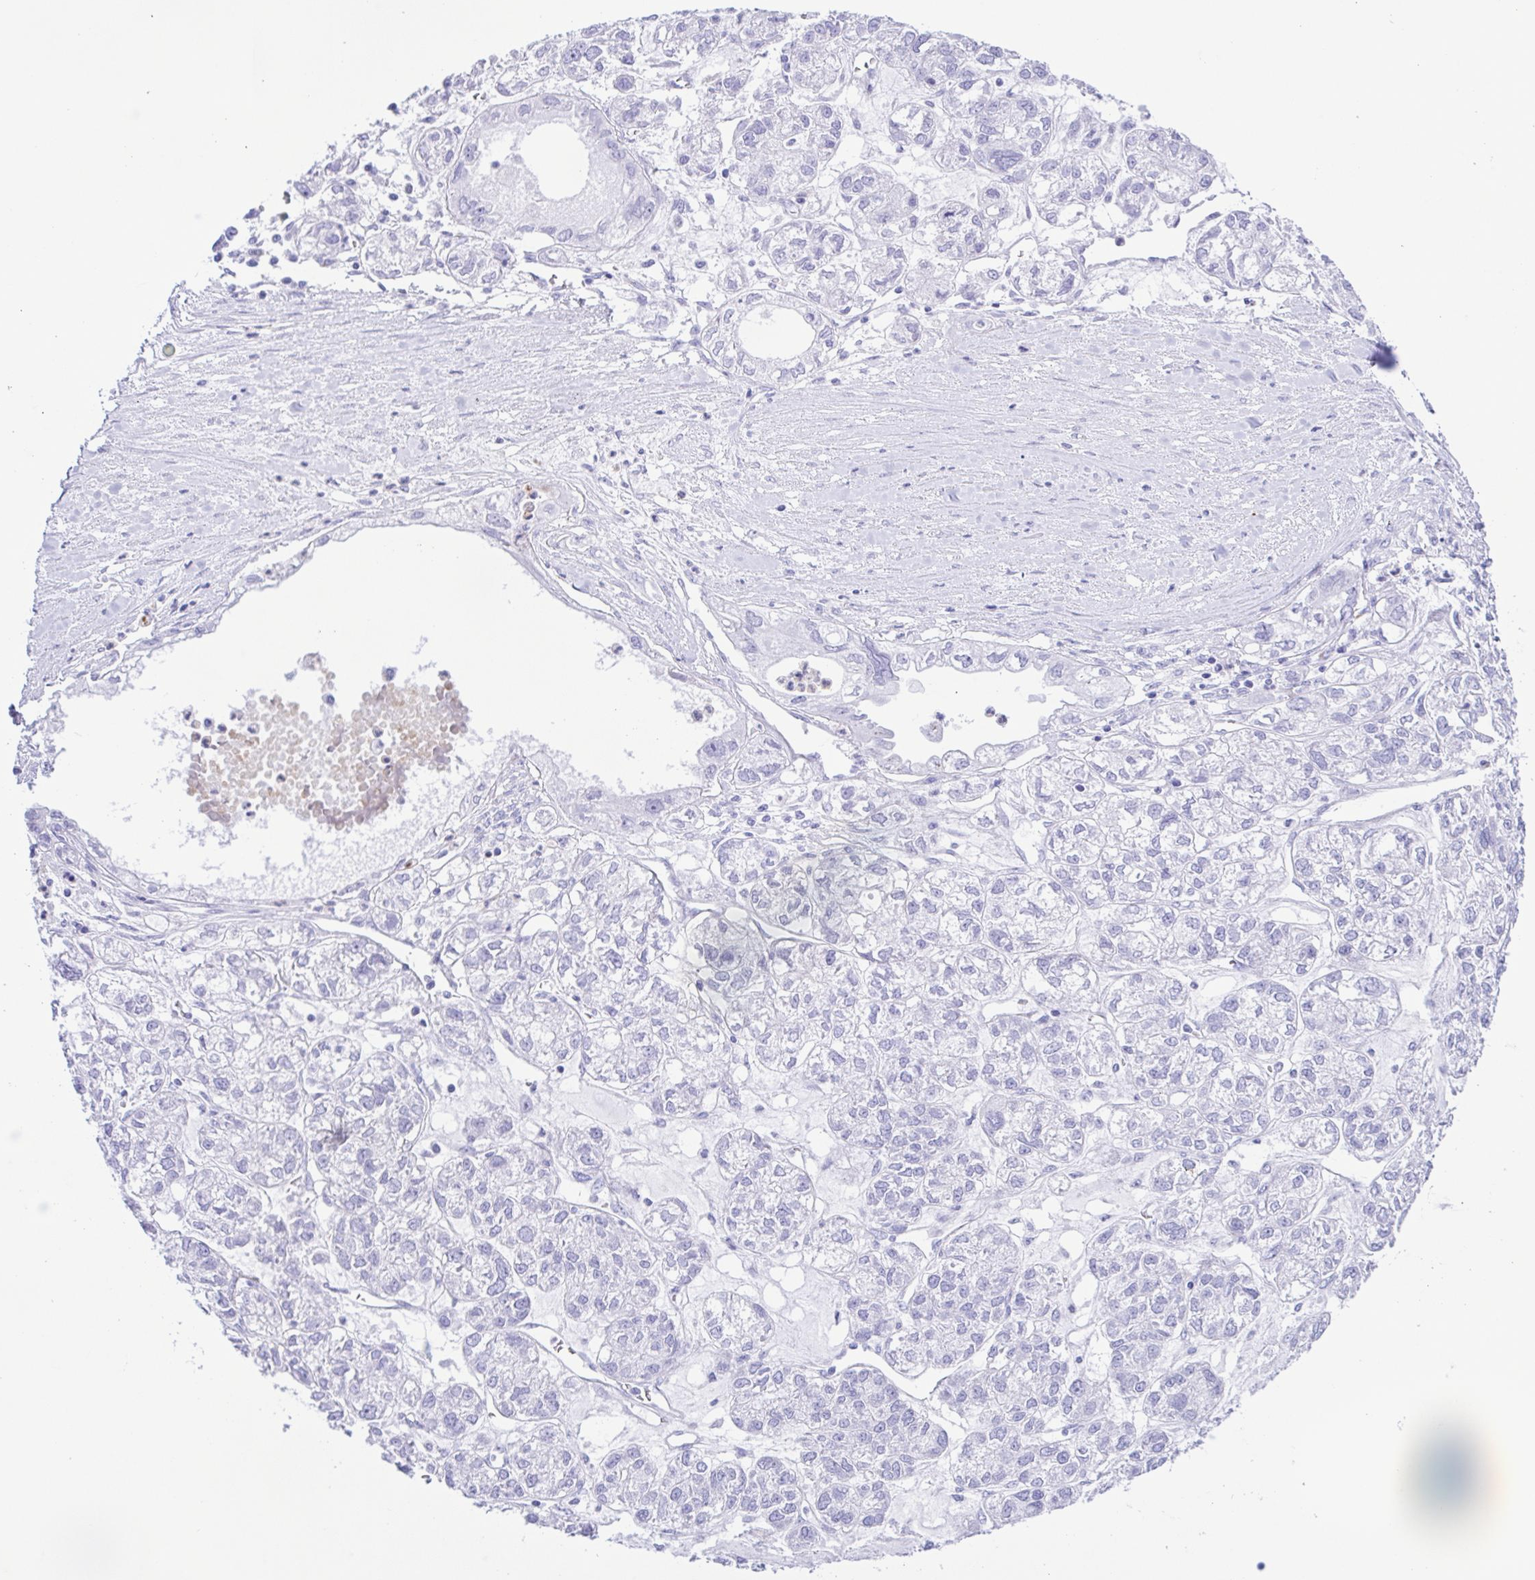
{"staining": {"intensity": "negative", "quantity": "none", "location": "none"}, "tissue": "ovarian cancer", "cell_type": "Tumor cells", "image_type": "cancer", "snomed": [{"axis": "morphology", "description": "Carcinoma, endometroid"}, {"axis": "topography", "description": "Ovary"}], "caption": "Immunohistochemistry photomicrograph of ovarian endometroid carcinoma stained for a protein (brown), which reveals no expression in tumor cells.", "gene": "GPR17", "patient": {"sex": "female", "age": 64}}